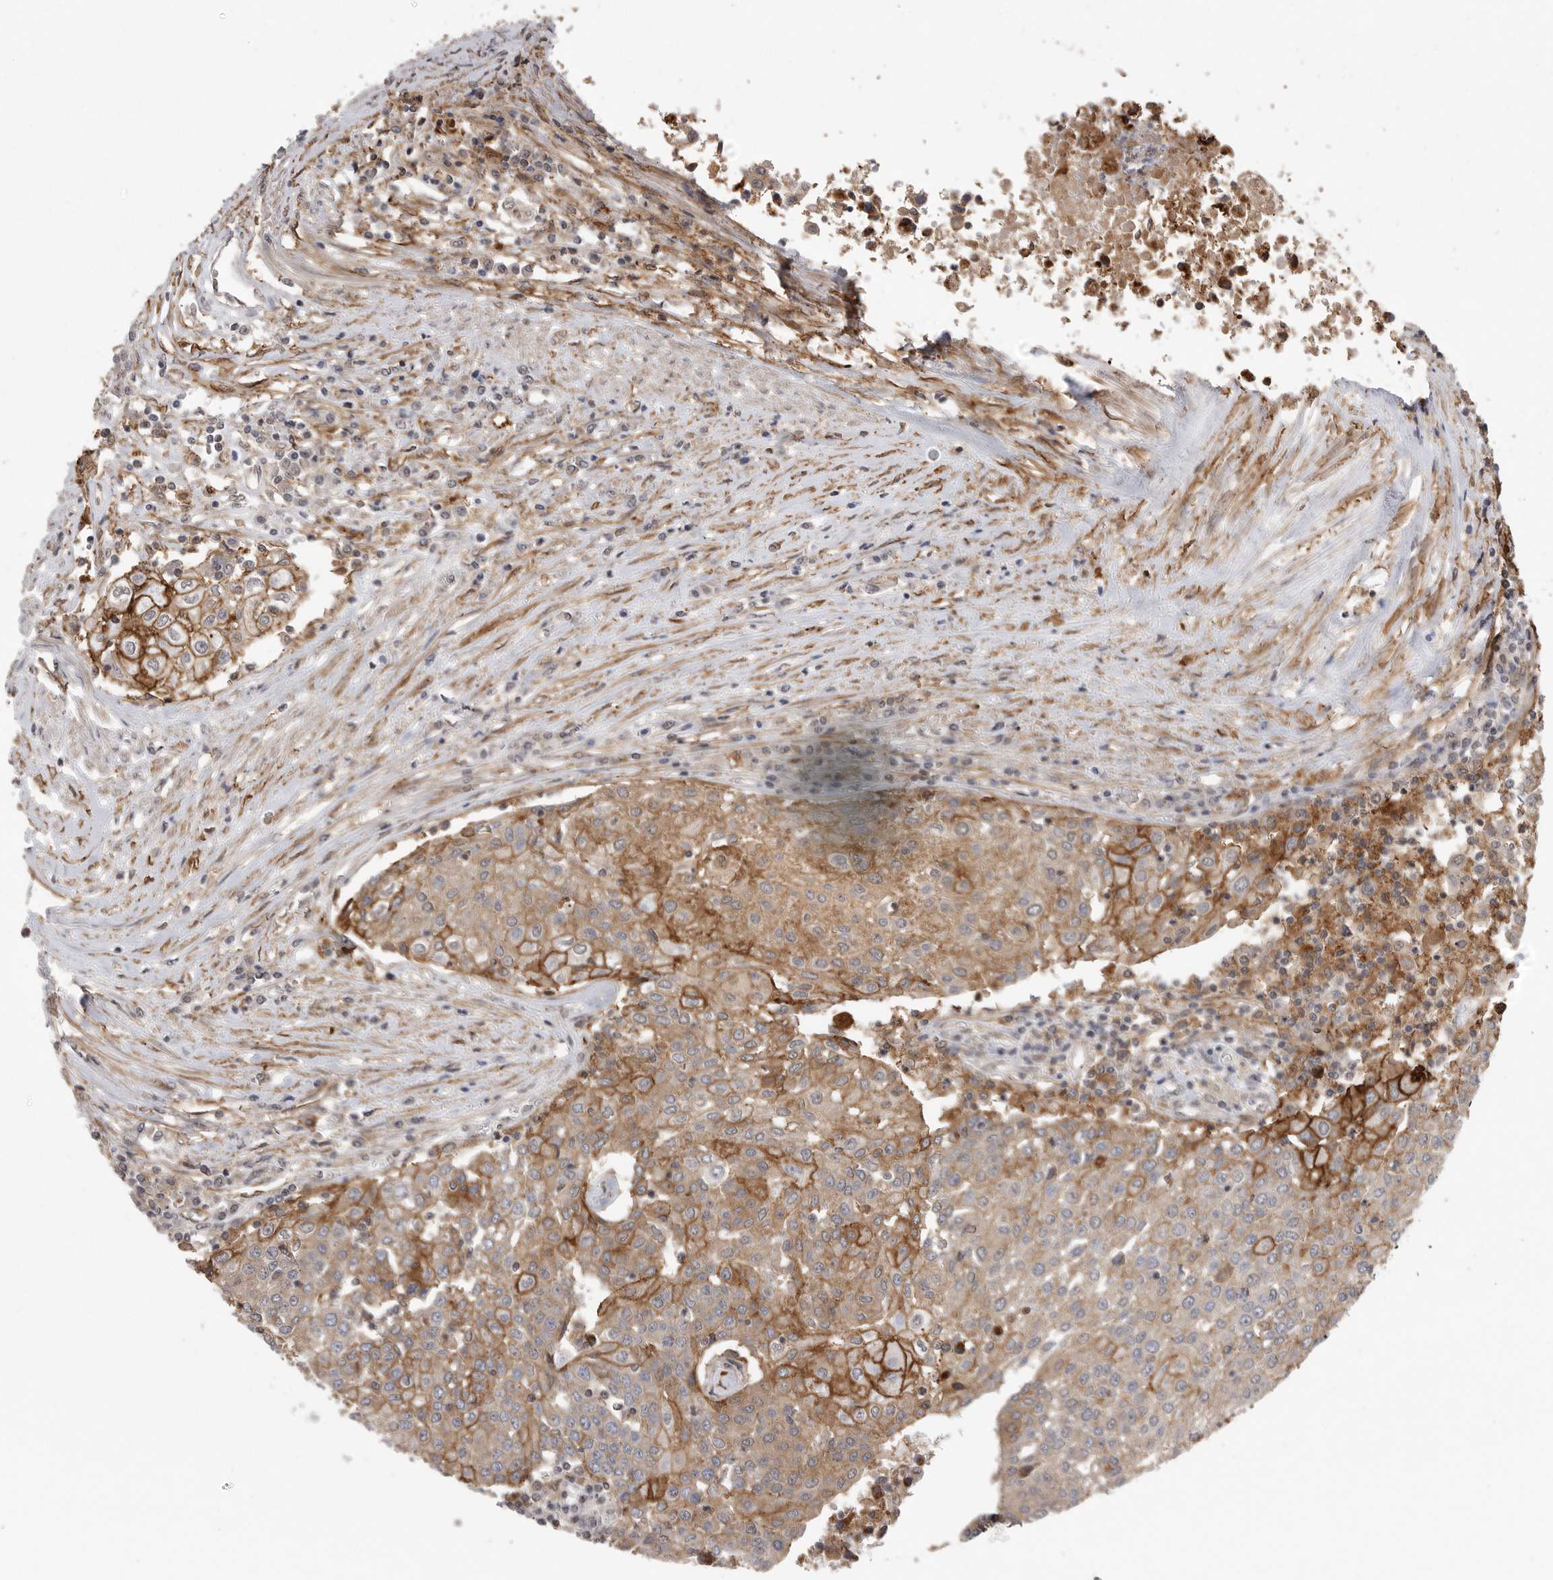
{"staining": {"intensity": "moderate", "quantity": ">75%", "location": "cytoplasmic/membranous"}, "tissue": "urothelial cancer", "cell_type": "Tumor cells", "image_type": "cancer", "snomed": [{"axis": "morphology", "description": "Urothelial carcinoma, High grade"}, {"axis": "topography", "description": "Urinary bladder"}], "caption": "Brown immunohistochemical staining in urothelial carcinoma (high-grade) reveals moderate cytoplasmic/membranous positivity in about >75% of tumor cells.", "gene": "NECTIN1", "patient": {"sex": "female", "age": 85}}